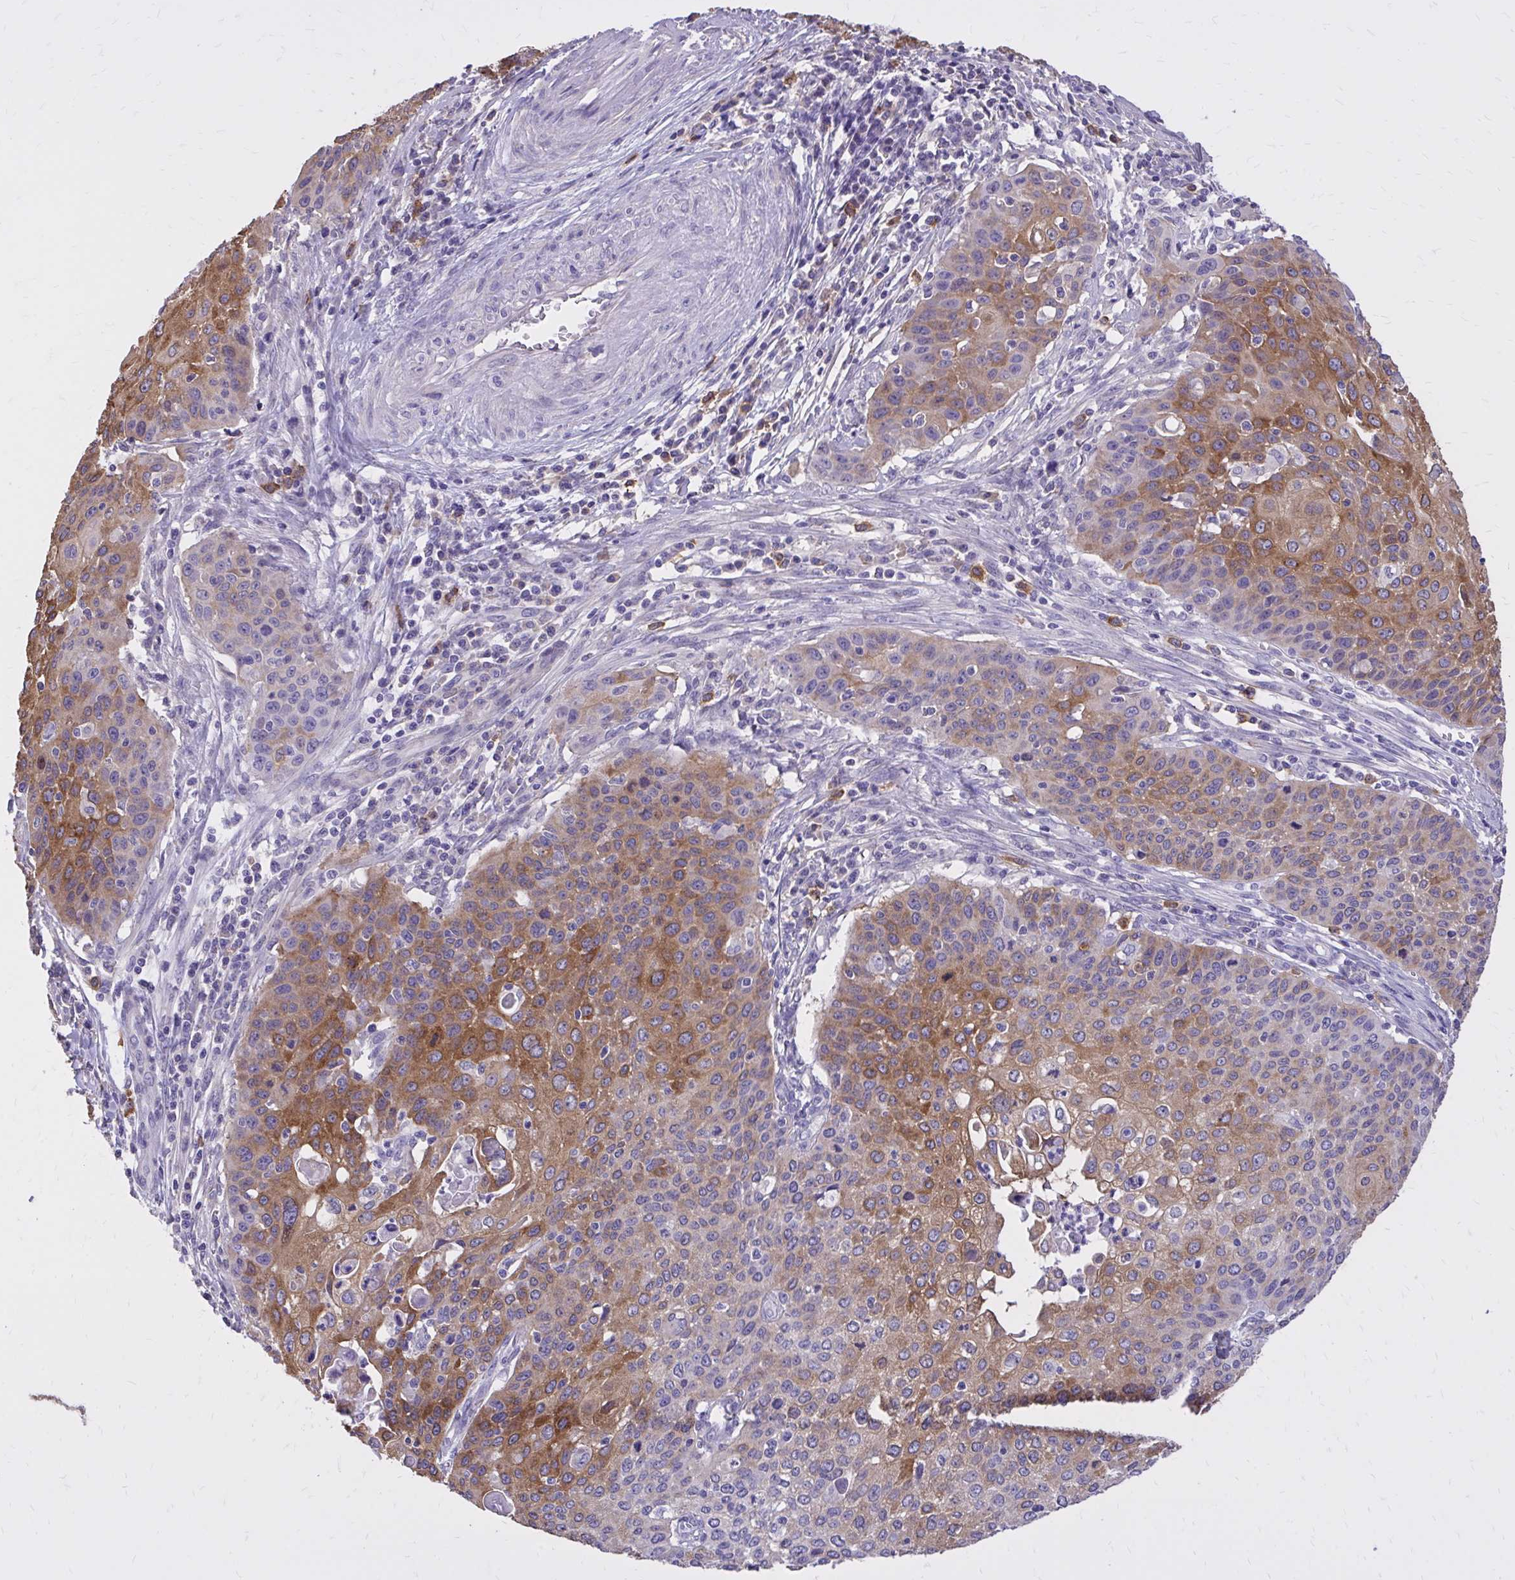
{"staining": {"intensity": "moderate", "quantity": "25%-75%", "location": "cytoplasmic/membranous"}, "tissue": "cervical cancer", "cell_type": "Tumor cells", "image_type": "cancer", "snomed": [{"axis": "morphology", "description": "Squamous cell carcinoma, NOS"}, {"axis": "topography", "description": "Cervix"}], "caption": "Immunohistochemistry staining of cervical squamous cell carcinoma, which exhibits medium levels of moderate cytoplasmic/membranous expression in approximately 25%-75% of tumor cells indicating moderate cytoplasmic/membranous protein positivity. The staining was performed using DAB (3,3'-diaminobenzidine) (brown) for protein detection and nuclei were counterstained in hematoxylin (blue).", "gene": "EPB41L1", "patient": {"sex": "female", "age": 65}}